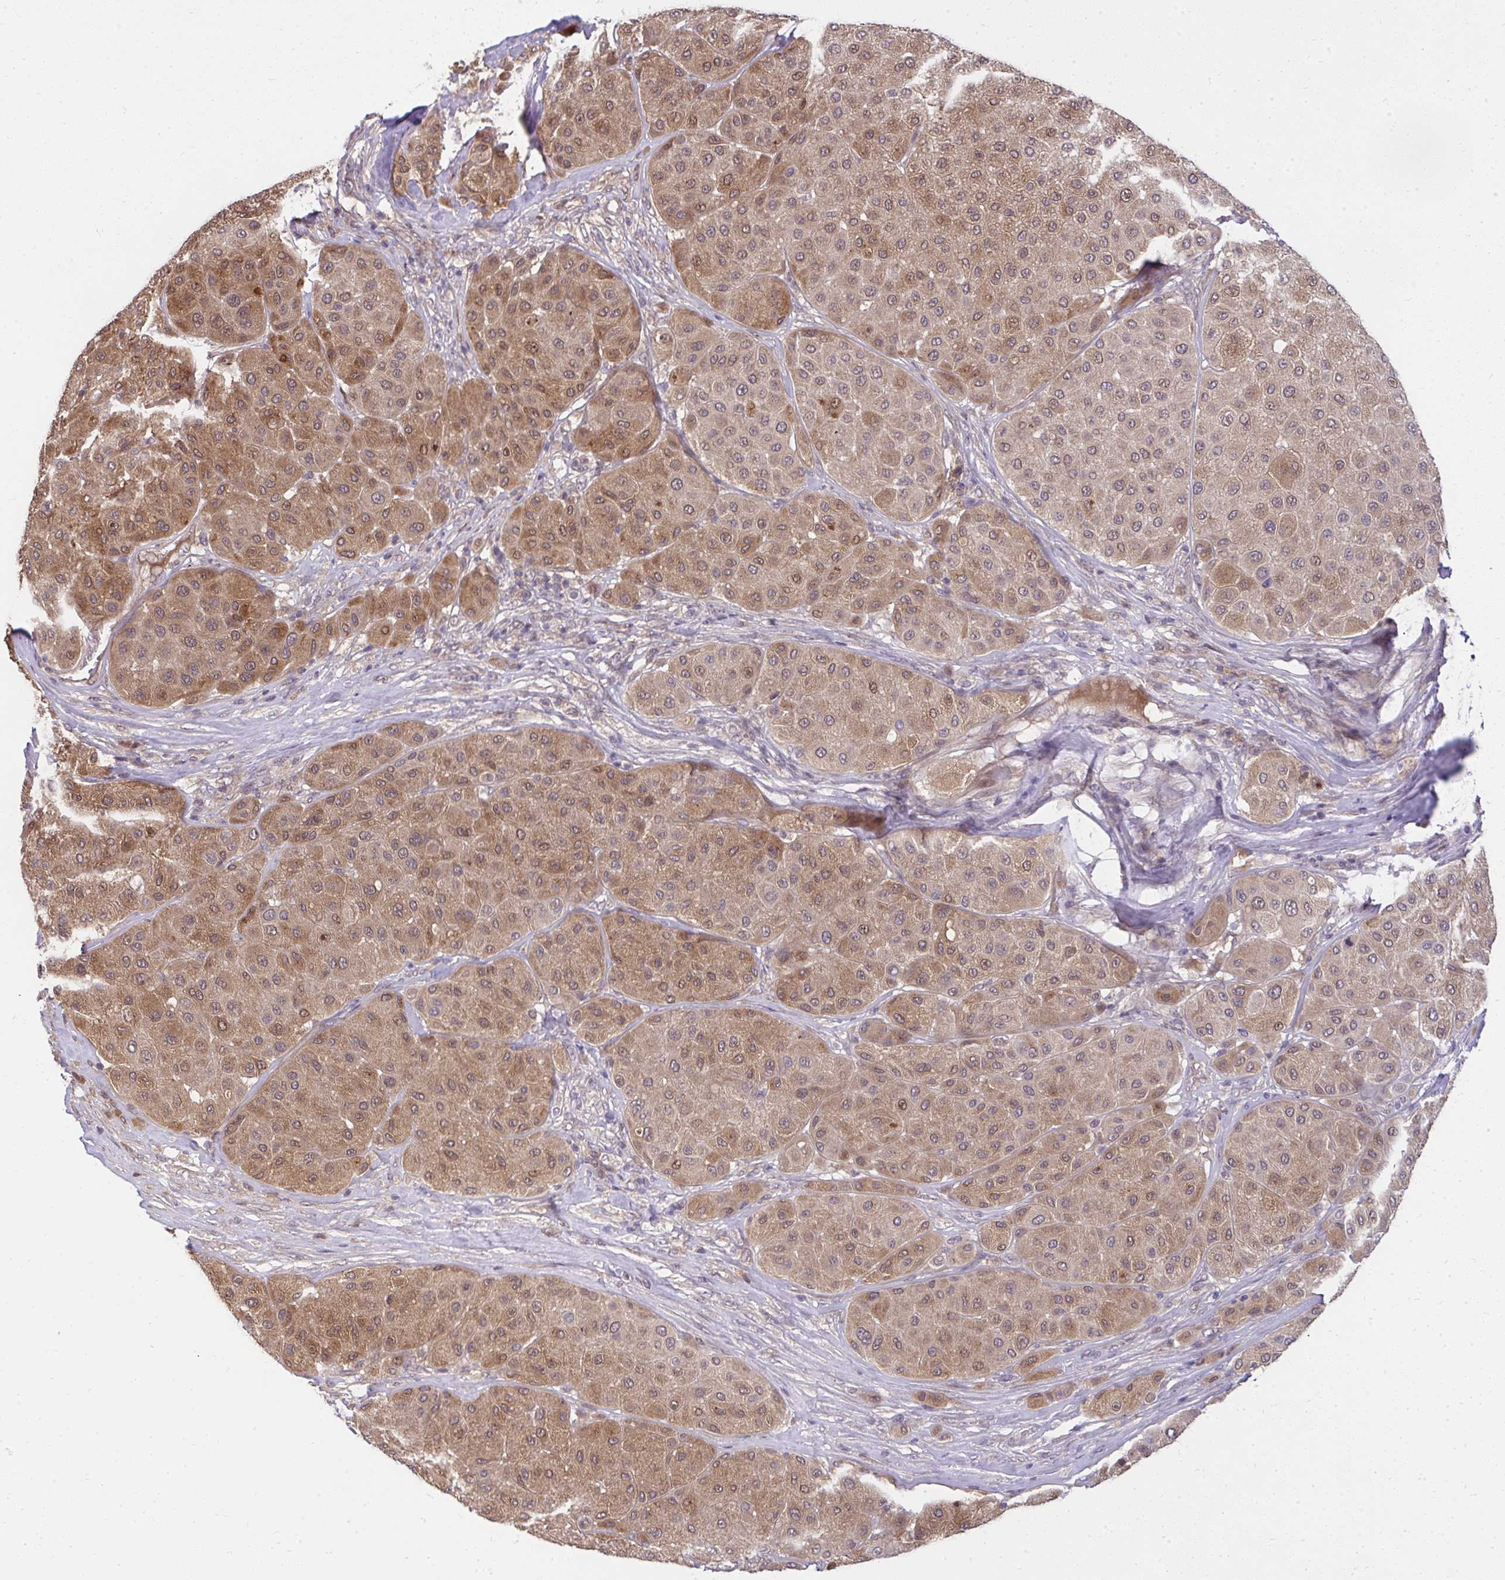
{"staining": {"intensity": "moderate", "quantity": ">75%", "location": "cytoplasmic/membranous,nuclear"}, "tissue": "melanoma", "cell_type": "Tumor cells", "image_type": "cancer", "snomed": [{"axis": "morphology", "description": "Malignant melanoma, Metastatic site"}, {"axis": "topography", "description": "Smooth muscle"}], "caption": "Melanoma stained with a brown dye exhibits moderate cytoplasmic/membranous and nuclear positive expression in about >75% of tumor cells.", "gene": "RDH14", "patient": {"sex": "male", "age": 41}}